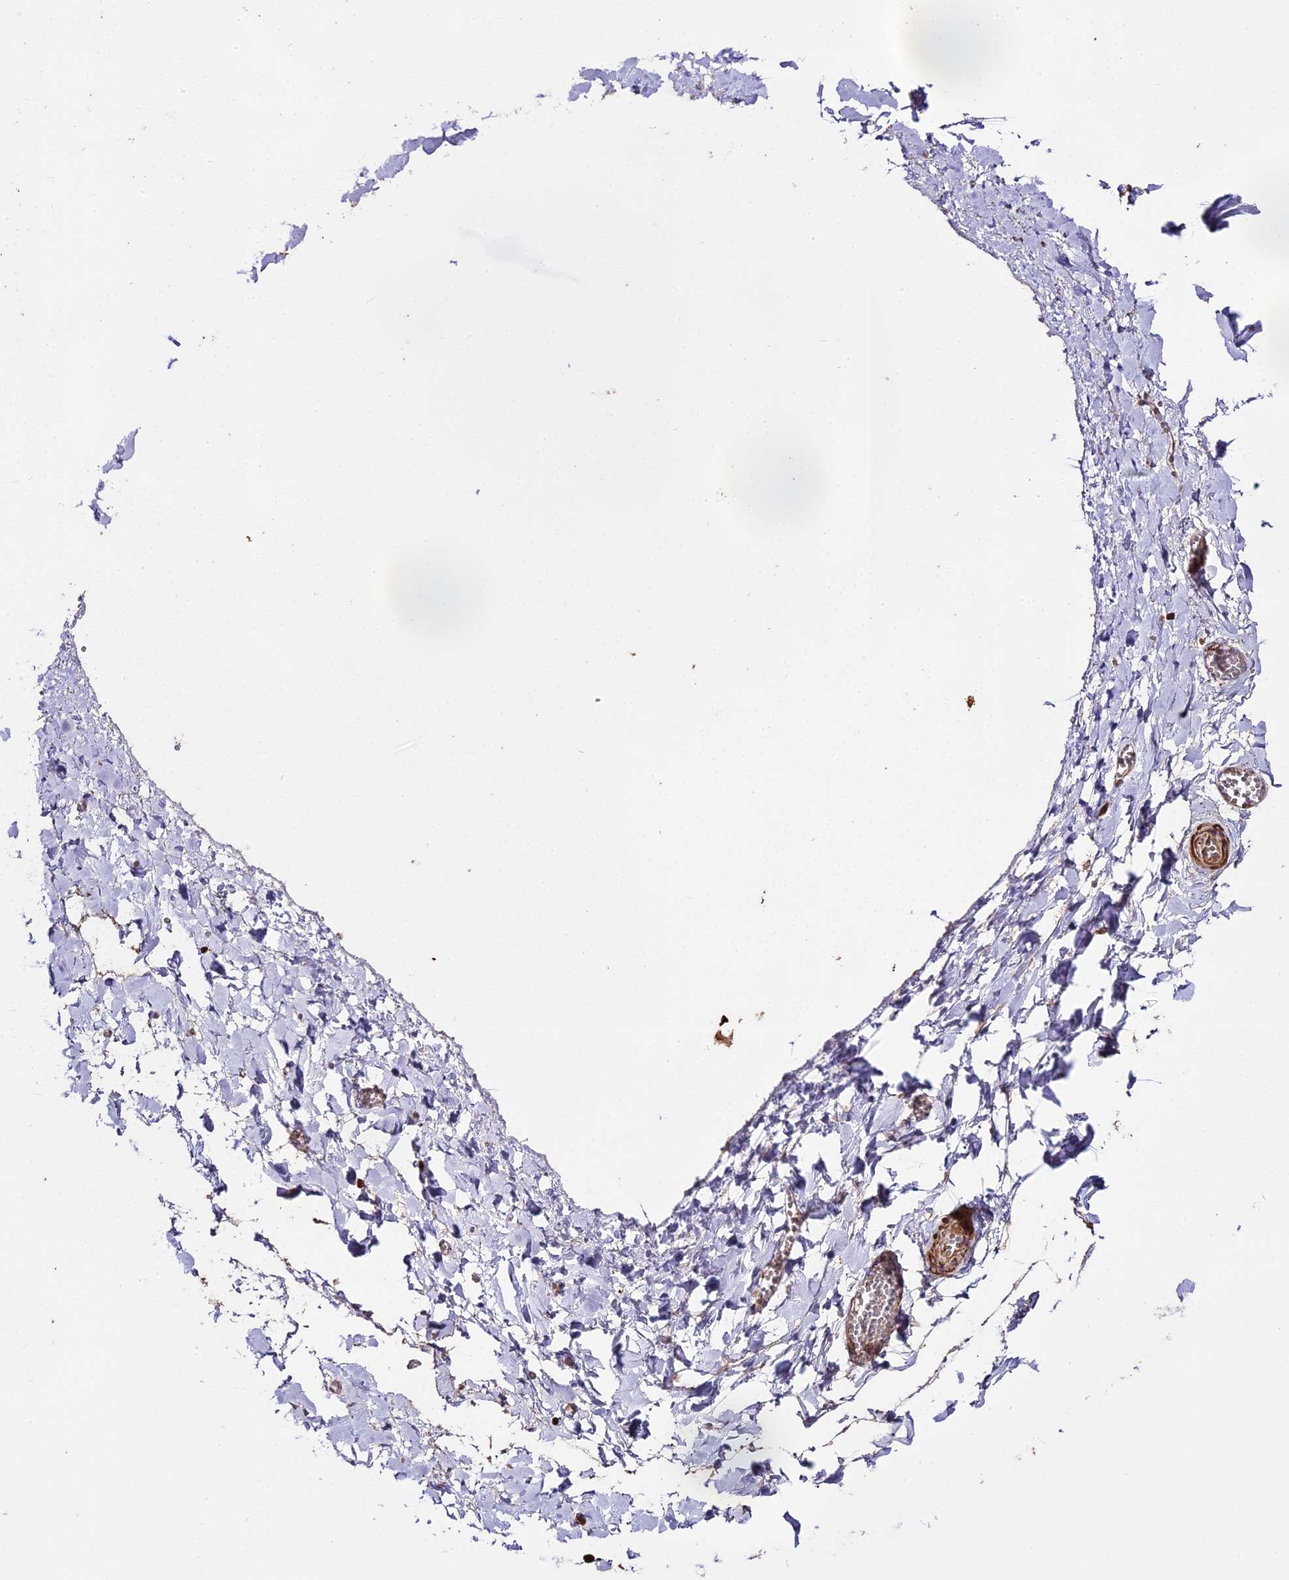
{"staining": {"intensity": "weak", "quantity": "25%-75%", "location": "cytoplasmic/membranous"}, "tissue": "adipose tissue", "cell_type": "Adipocytes", "image_type": "normal", "snomed": [{"axis": "morphology", "description": "Normal tissue, NOS"}, {"axis": "topography", "description": "Gallbladder"}, {"axis": "topography", "description": "Peripheral nerve tissue"}], "caption": "Immunohistochemical staining of unremarkable adipose tissue exhibits weak cytoplasmic/membranous protein expression in about 25%-75% of adipocytes.", "gene": "PGPEP1L", "patient": {"sex": "male", "age": 38}}